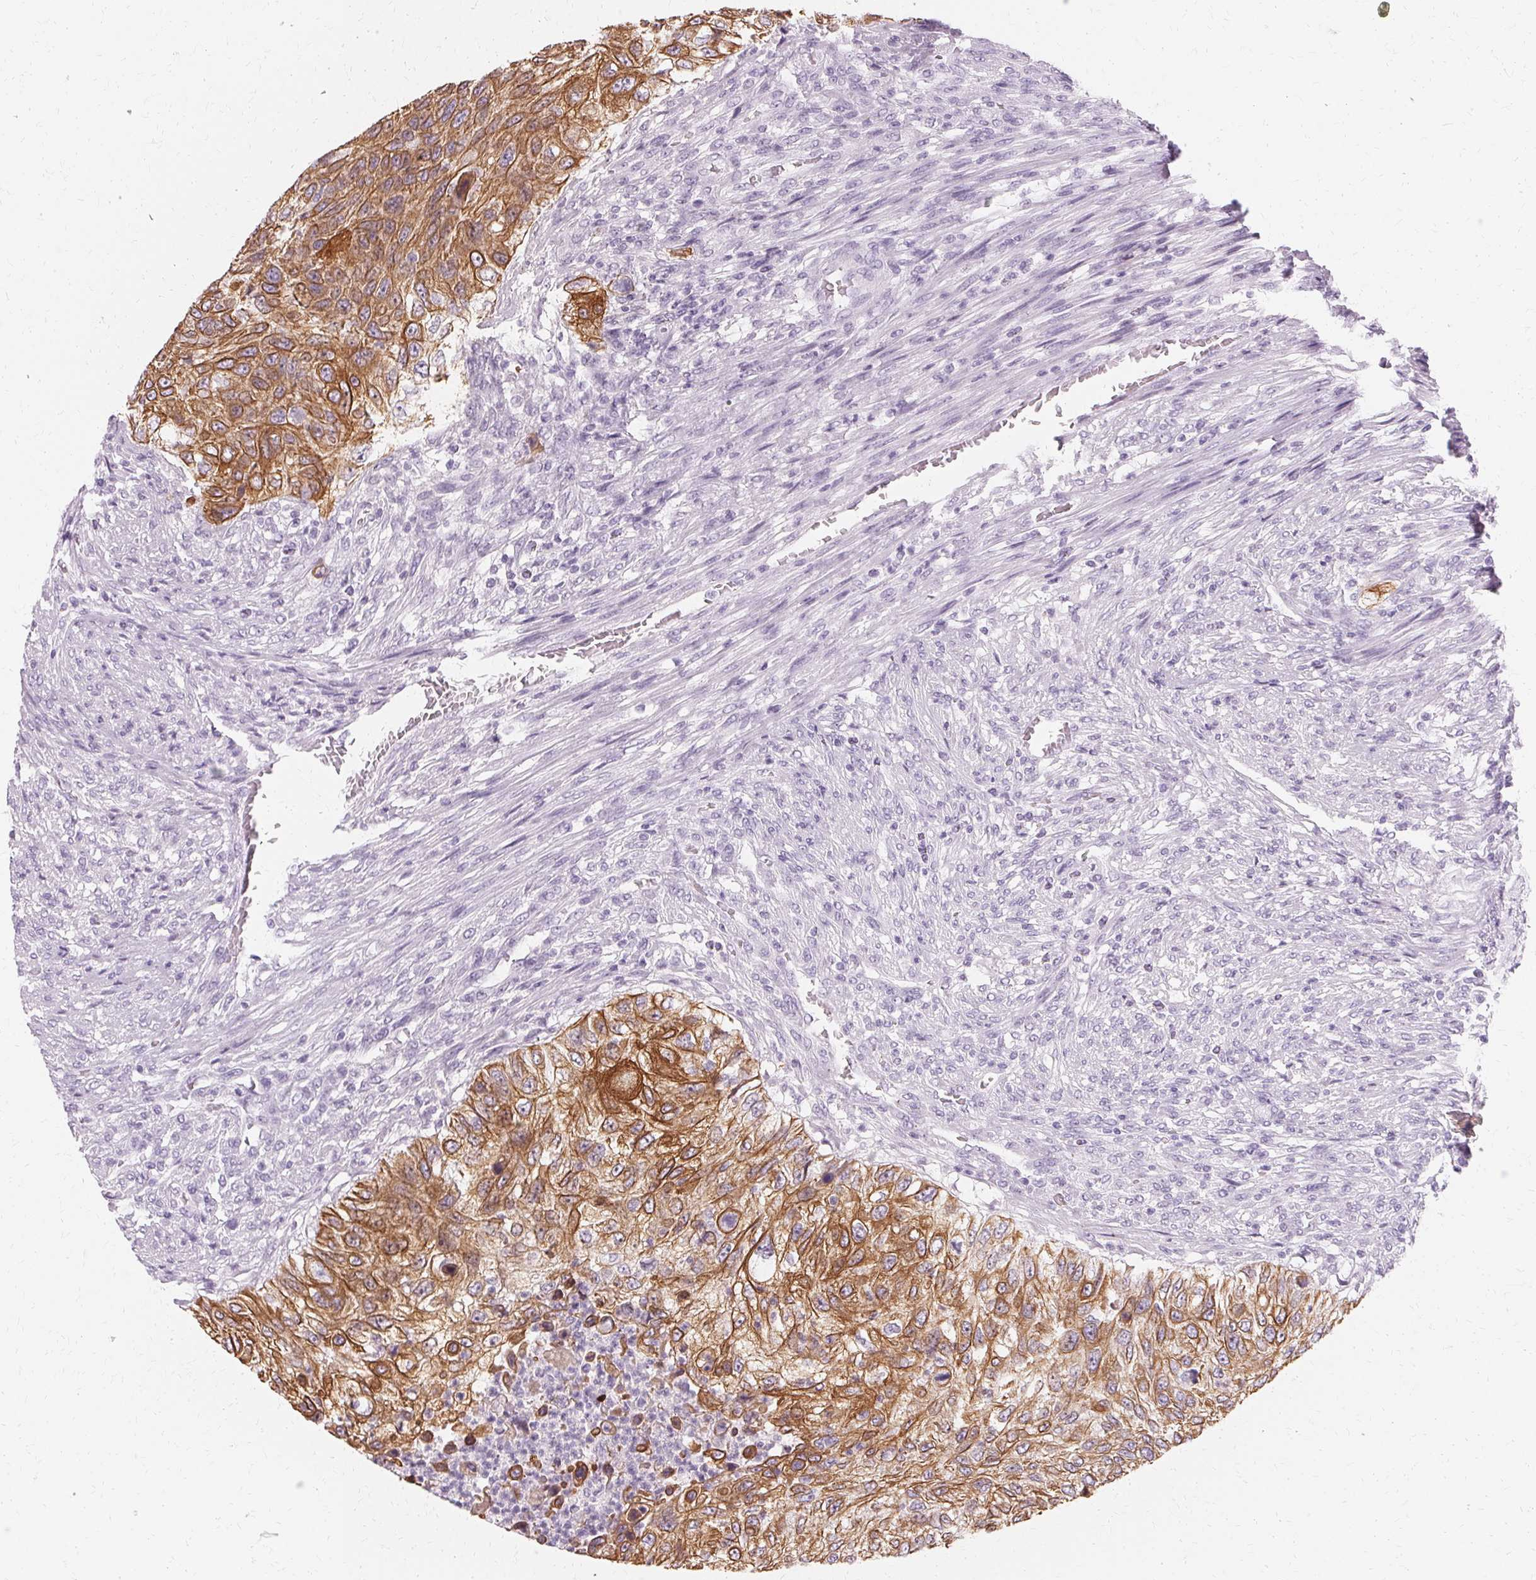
{"staining": {"intensity": "moderate", "quantity": ">75%", "location": "cytoplasmic/membranous"}, "tissue": "urothelial cancer", "cell_type": "Tumor cells", "image_type": "cancer", "snomed": [{"axis": "morphology", "description": "Urothelial carcinoma, High grade"}, {"axis": "topography", "description": "Urinary bladder"}], "caption": "Urothelial cancer stained with a brown dye shows moderate cytoplasmic/membranous positive staining in approximately >75% of tumor cells.", "gene": "KRT6C", "patient": {"sex": "female", "age": 60}}